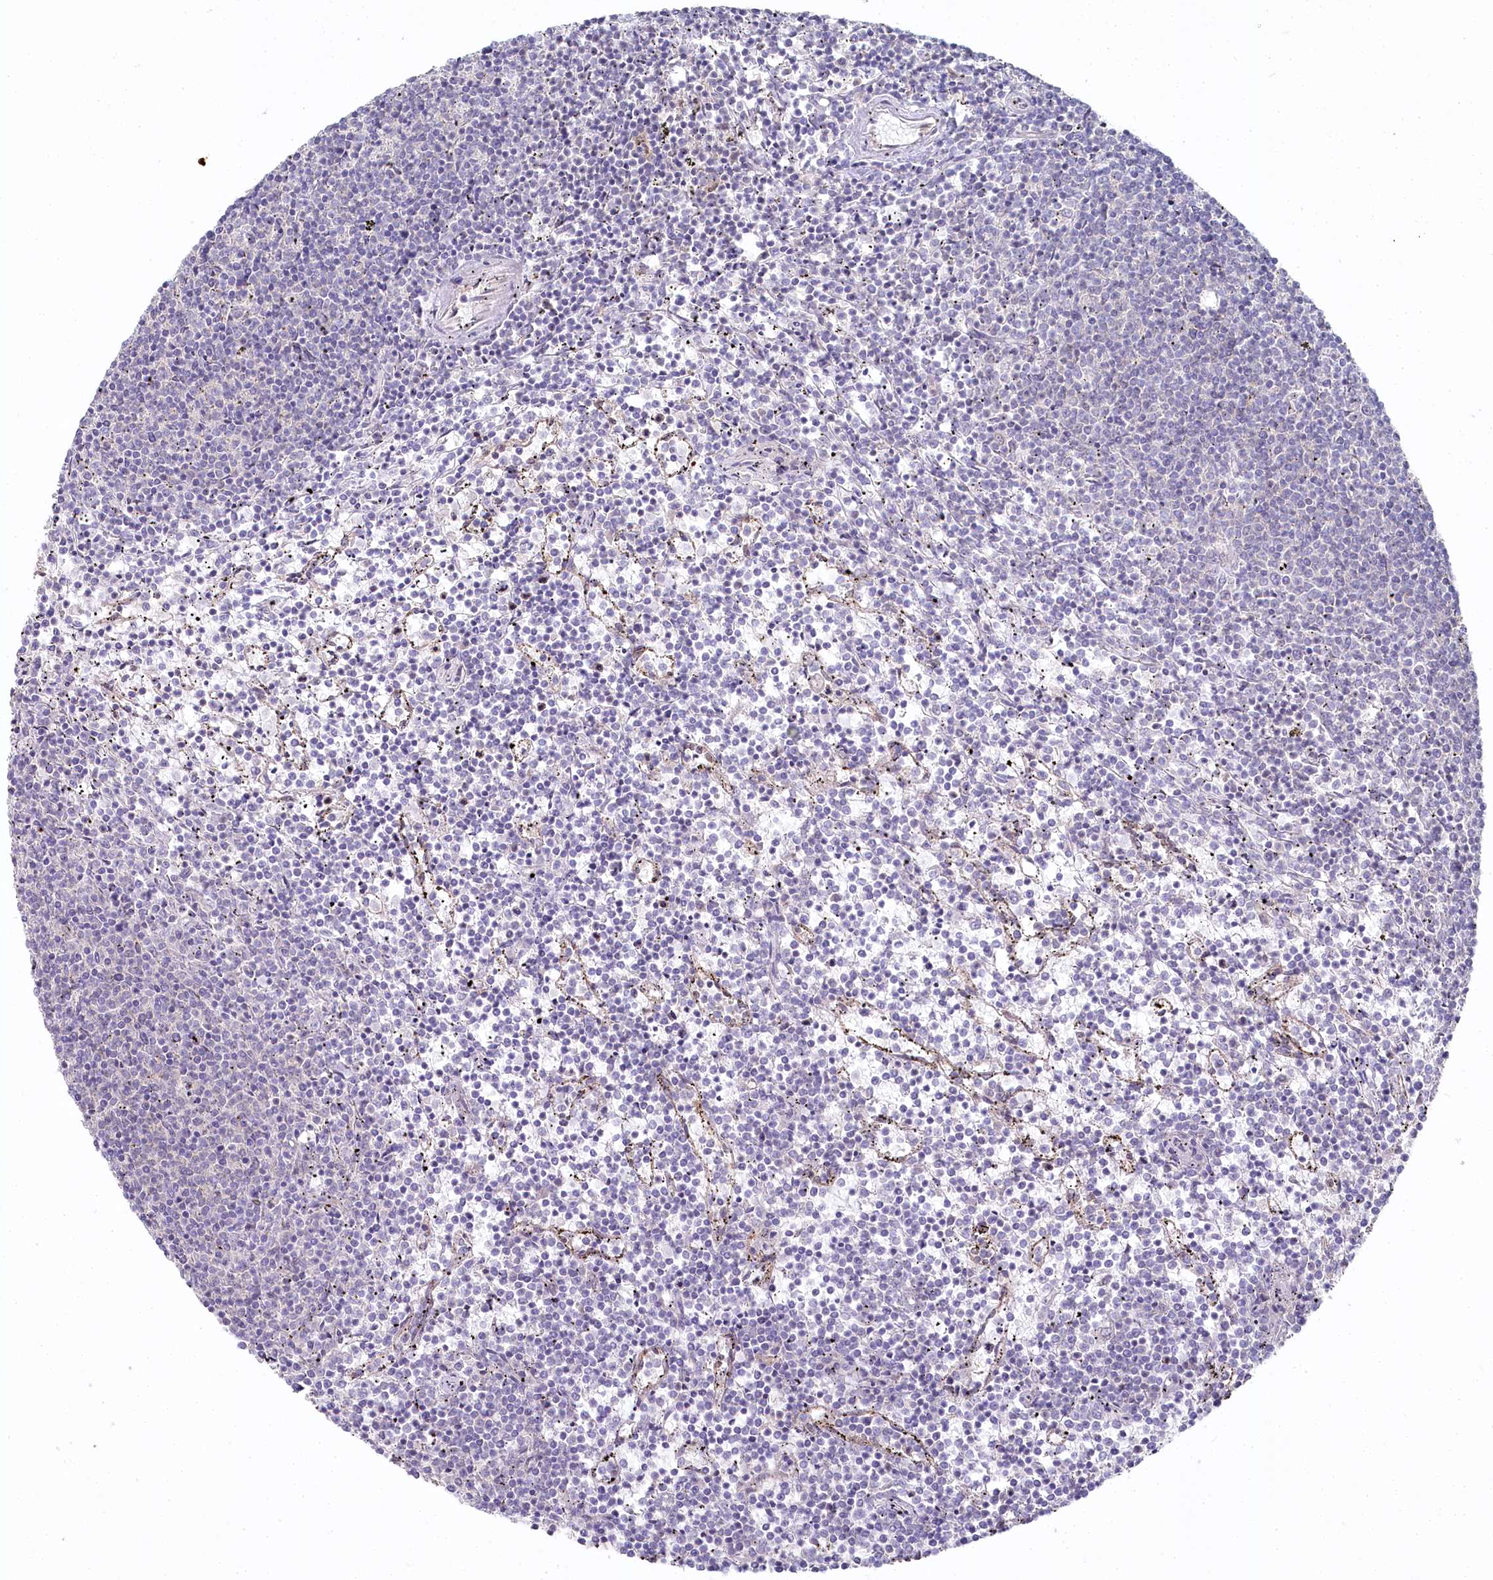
{"staining": {"intensity": "negative", "quantity": "none", "location": "none"}, "tissue": "lymphoma", "cell_type": "Tumor cells", "image_type": "cancer", "snomed": [{"axis": "morphology", "description": "Malignant lymphoma, non-Hodgkin's type, Low grade"}, {"axis": "topography", "description": "Spleen"}], "caption": "Malignant lymphoma, non-Hodgkin's type (low-grade) stained for a protein using immunohistochemistry (IHC) demonstrates no positivity tumor cells.", "gene": "AAMDC", "patient": {"sex": "female", "age": 50}}